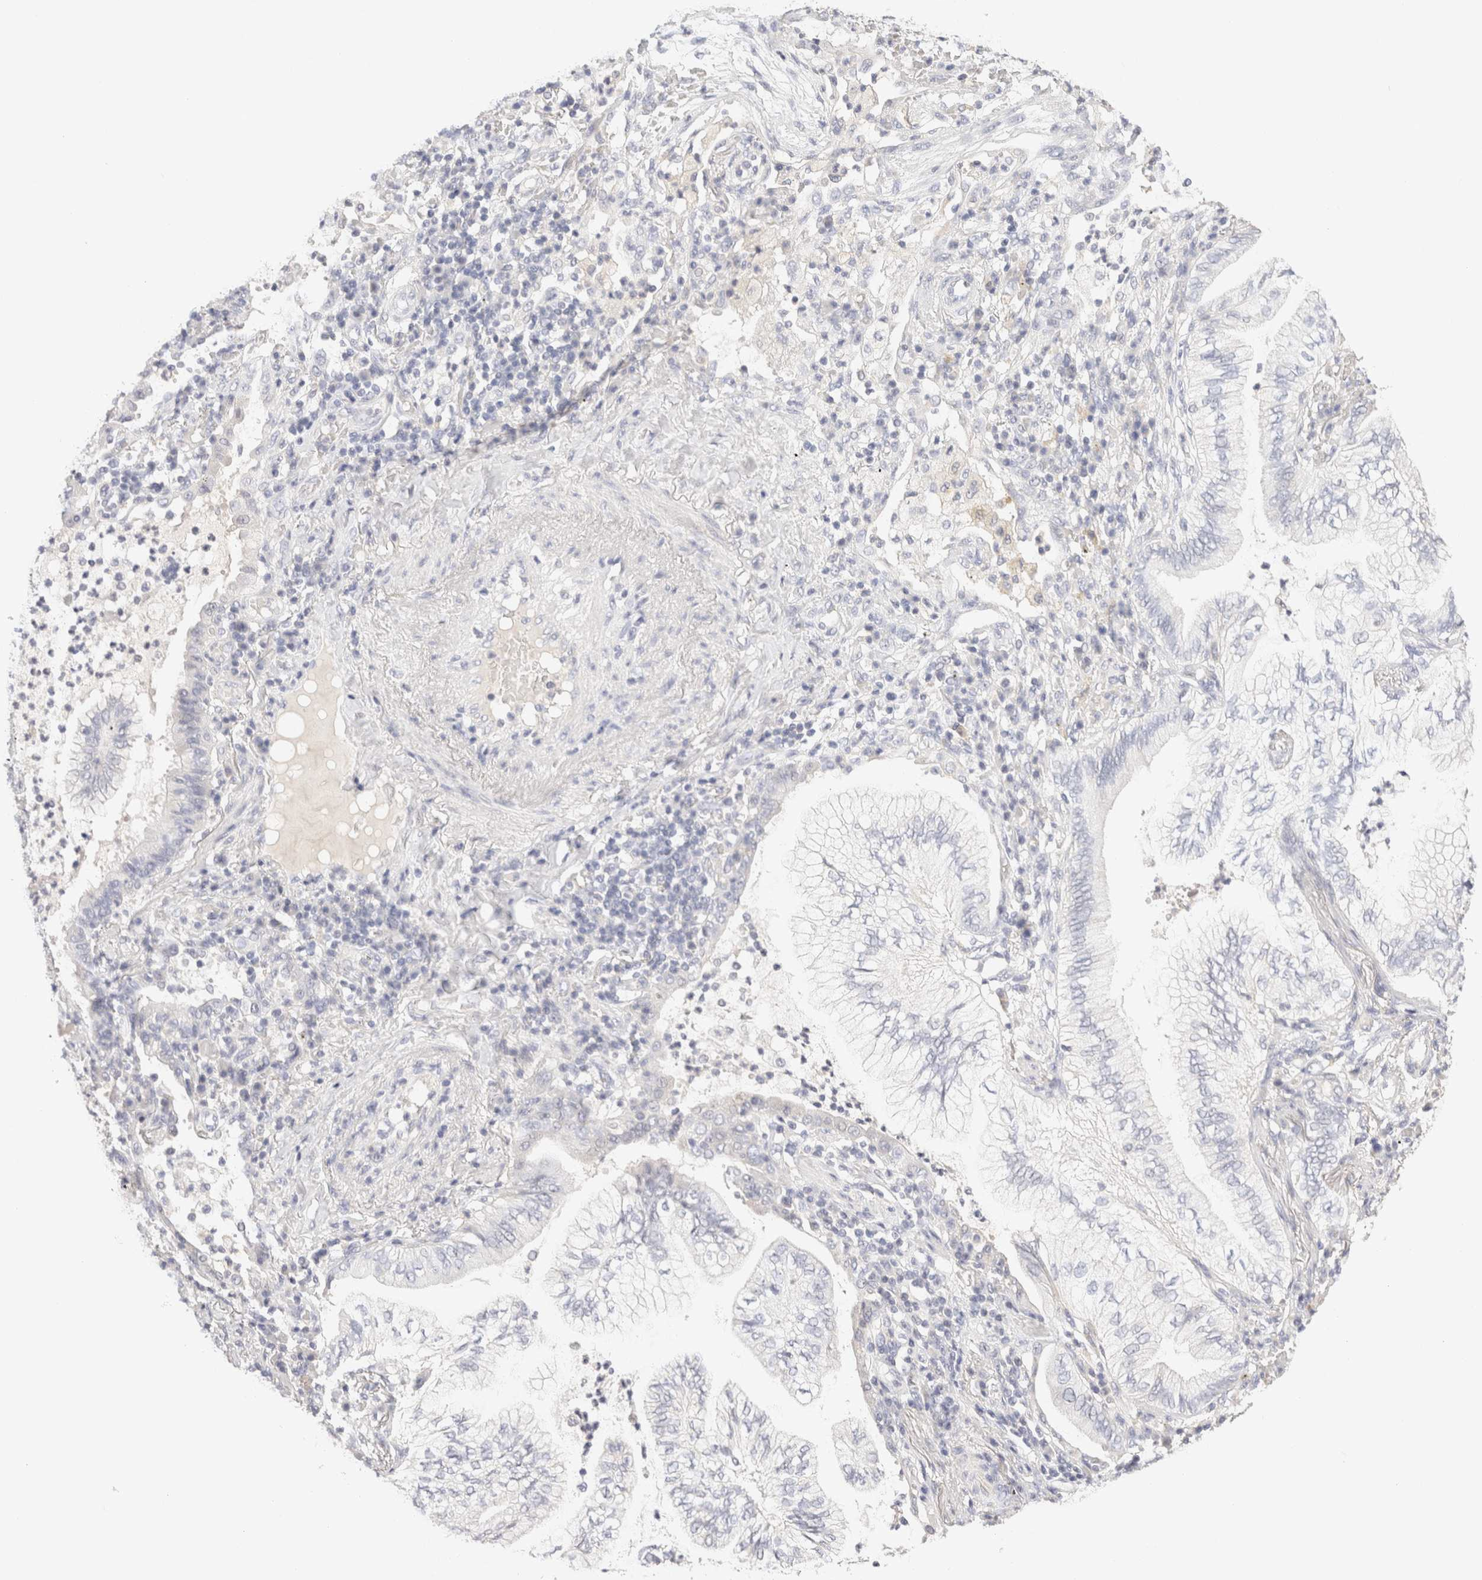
{"staining": {"intensity": "negative", "quantity": "none", "location": "none"}, "tissue": "lung cancer", "cell_type": "Tumor cells", "image_type": "cancer", "snomed": [{"axis": "morphology", "description": "Normal tissue, NOS"}, {"axis": "morphology", "description": "Adenocarcinoma, NOS"}, {"axis": "topography", "description": "Bronchus"}, {"axis": "topography", "description": "Lung"}], "caption": "Photomicrograph shows no significant protein staining in tumor cells of adenocarcinoma (lung).", "gene": "SCGB2A2", "patient": {"sex": "female", "age": 70}}